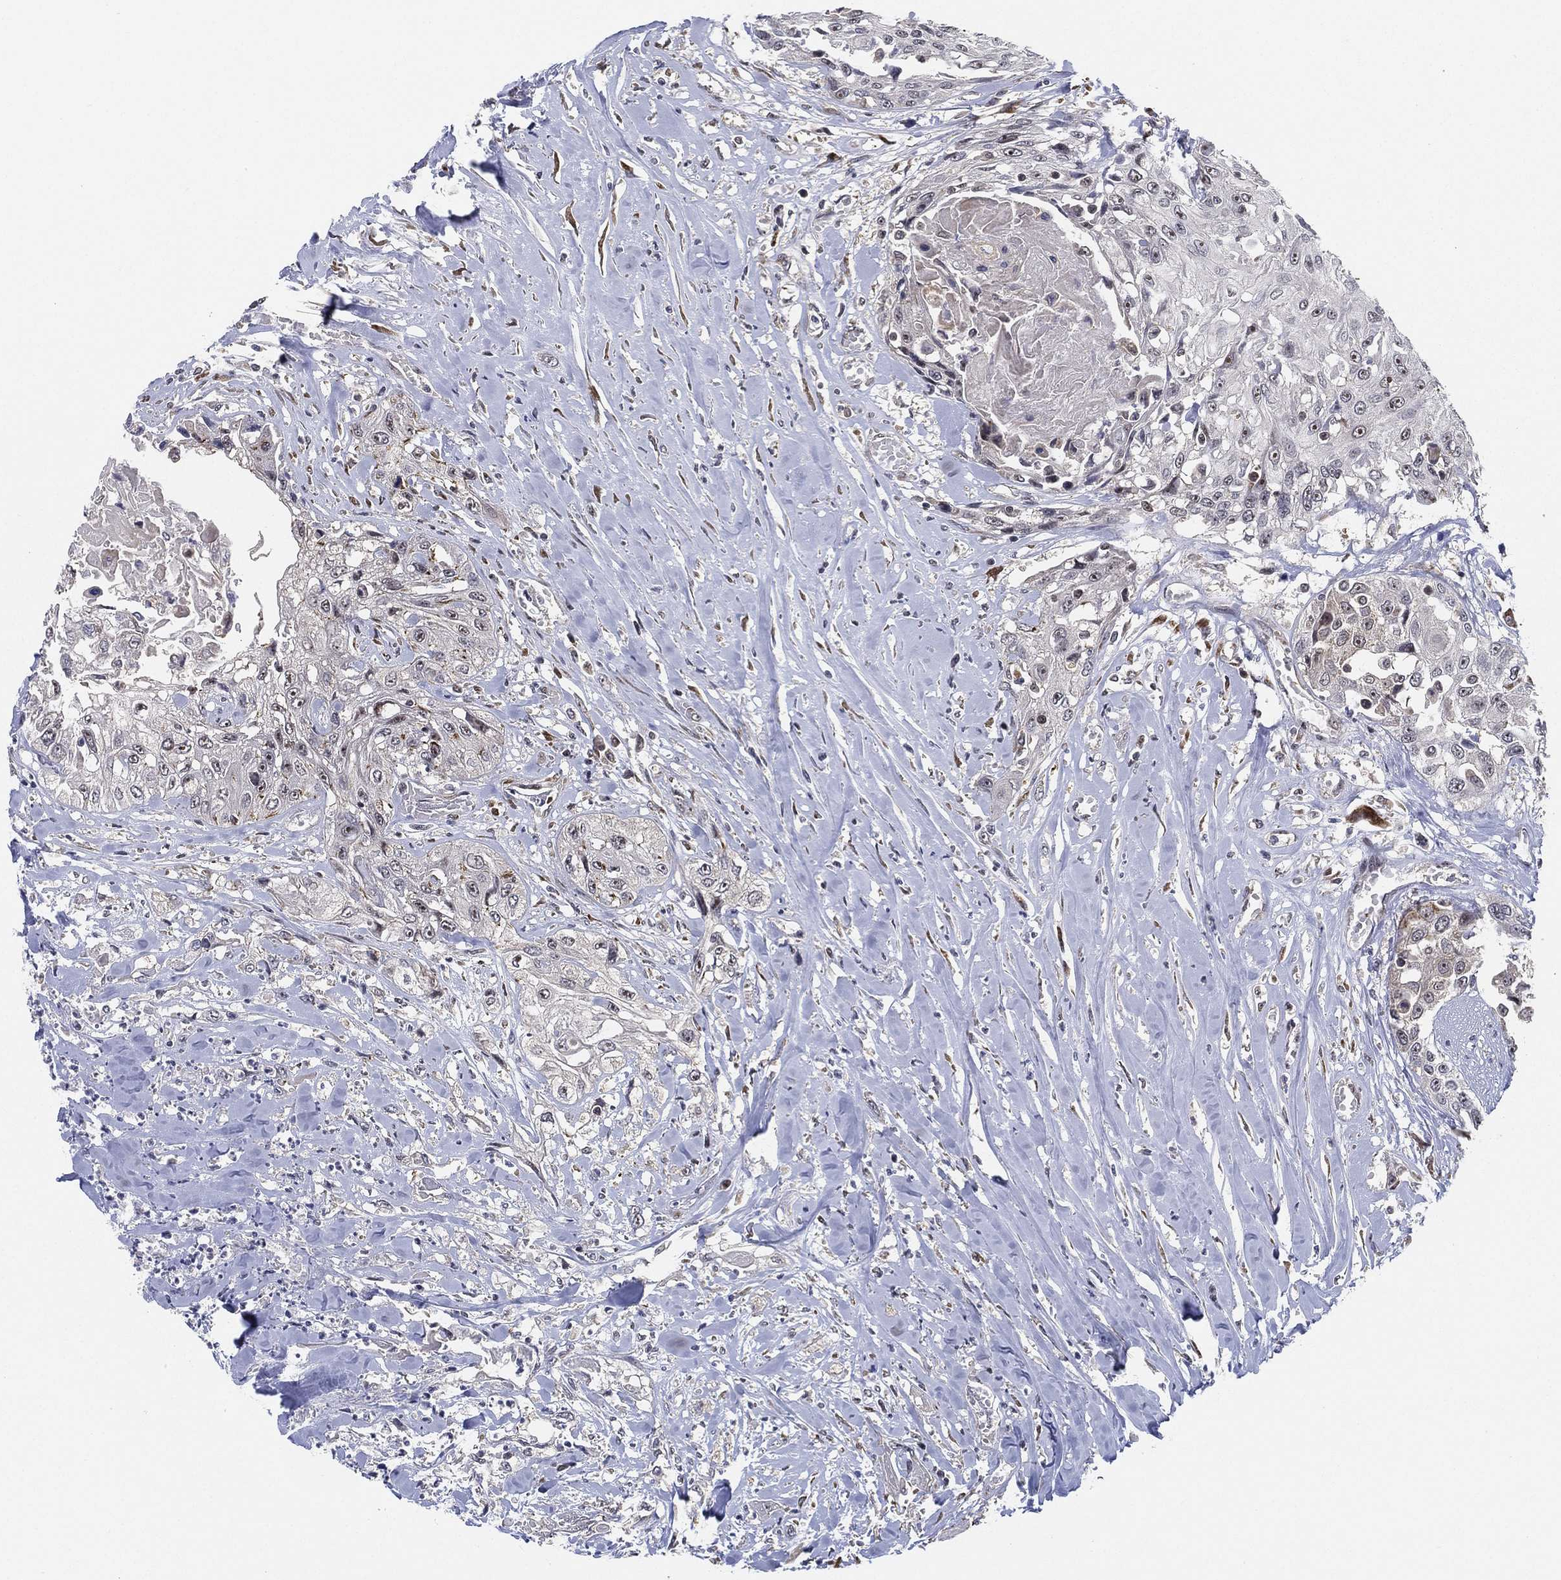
{"staining": {"intensity": "negative", "quantity": "none", "location": "none"}, "tissue": "head and neck cancer", "cell_type": "Tumor cells", "image_type": "cancer", "snomed": [{"axis": "morphology", "description": "Normal tissue, NOS"}, {"axis": "morphology", "description": "Squamous cell carcinoma, NOS"}, {"axis": "topography", "description": "Oral tissue"}, {"axis": "topography", "description": "Peripheral nerve tissue"}, {"axis": "topography", "description": "Head-Neck"}], "caption": "IHC of head and neck cancer (squamous cell carcinoma) reveals no positivity in tumor cells.", "gene": "PPP1R16B", "patient": {"sex": "female", "age": 59}}